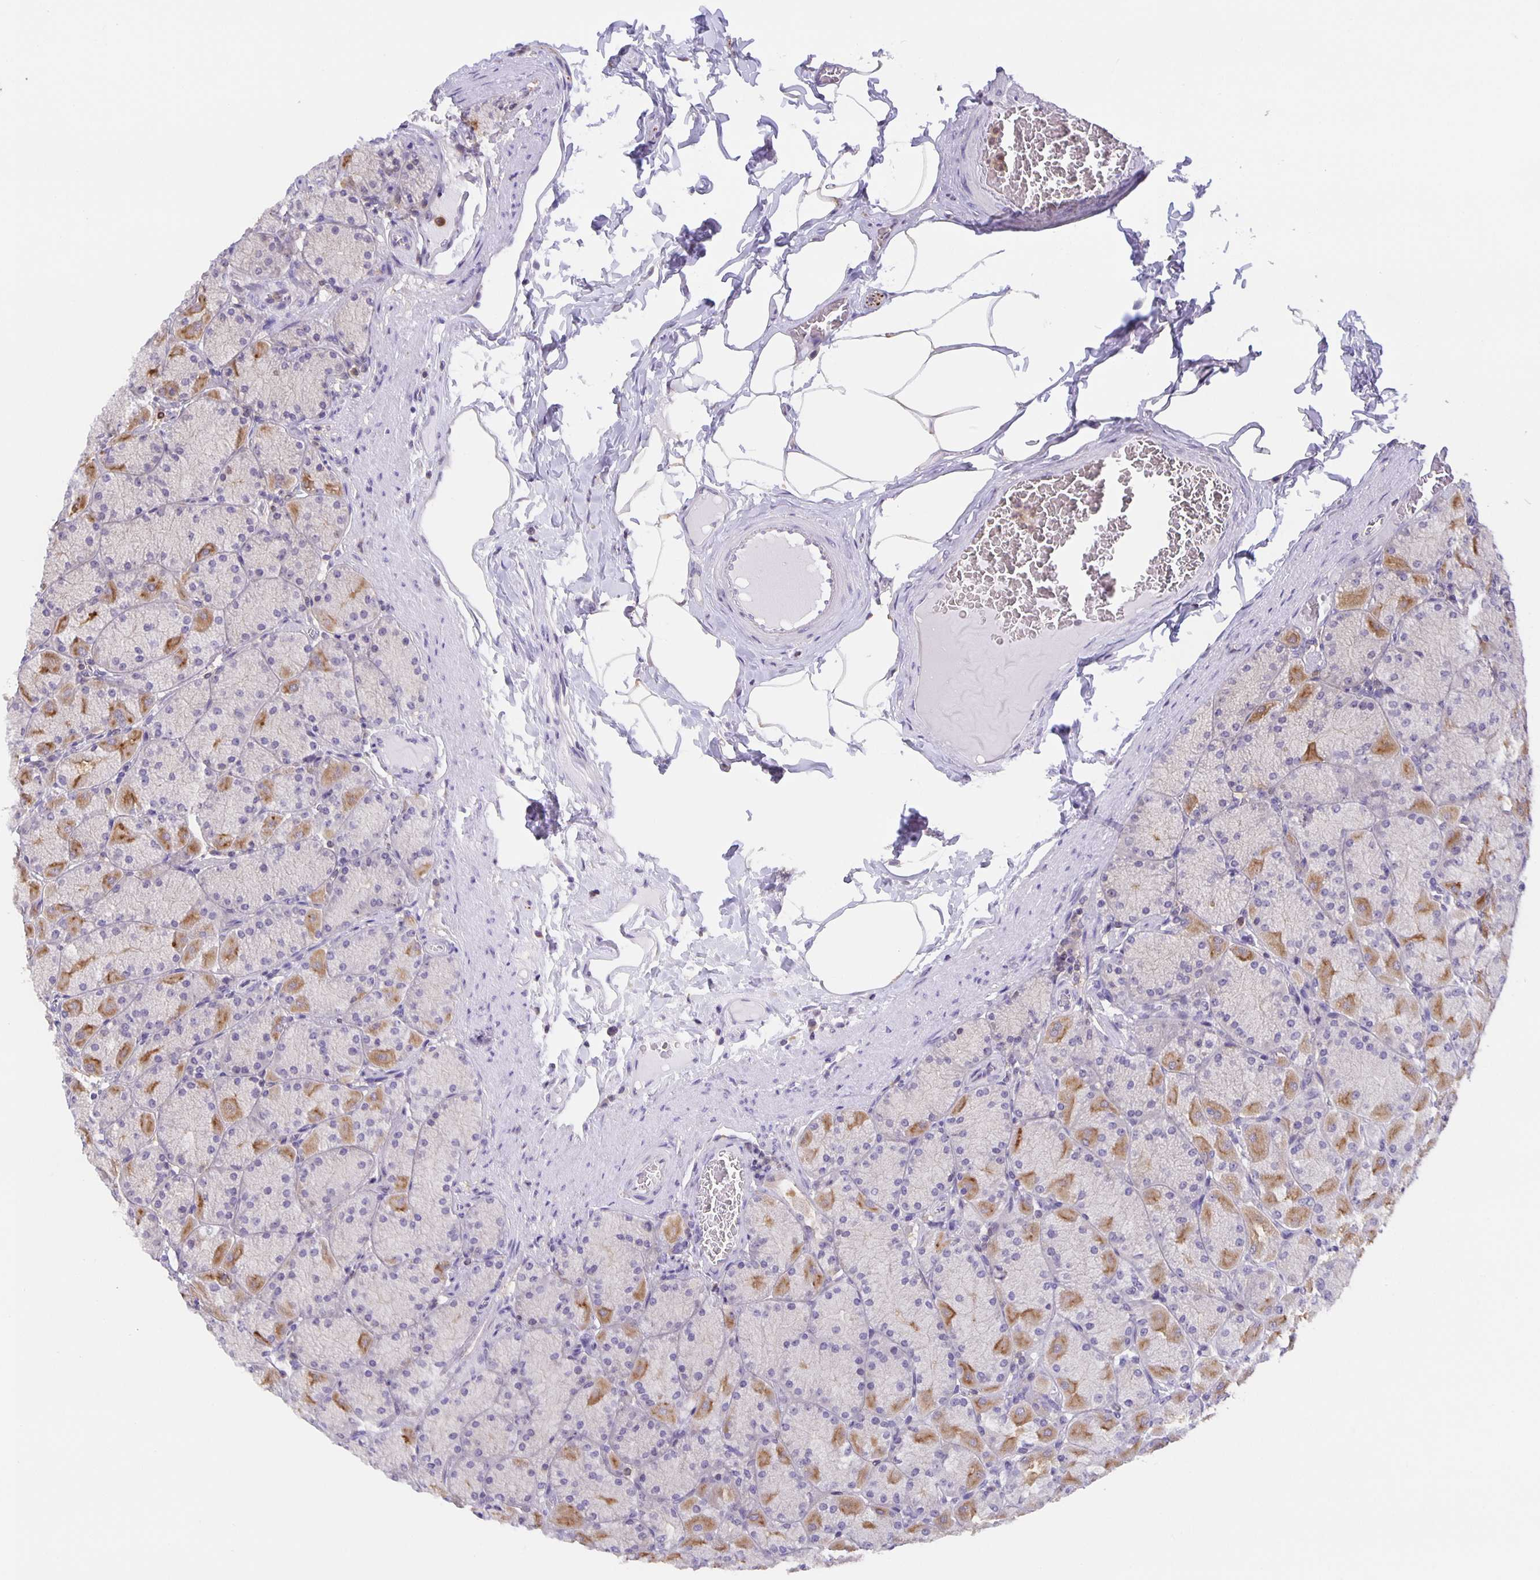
{"staining": {"intensity": "moderate", "quantity": "25%-75%", "location": "cytoplasmic/membranous"}, "tissue": "stomach", "cell_type": "Glandular cells", "image_type": "normal", "snomed": [{"axis": "morphology", "description": "Normal tissue, NOS"}, {"axis": "topography", "description": "Stomach, upper"}], "caption": "Glandular cells reveal medium levels of moderate cytoplasmic/membranous staining in approximately 25%-75% of cells in unremarkable human stomach. (brown staining indicates protein expression, while blue staining denotes nuclei).", "gene": "MARCHF6", "patient": {"sex": "female", "age": 56}}